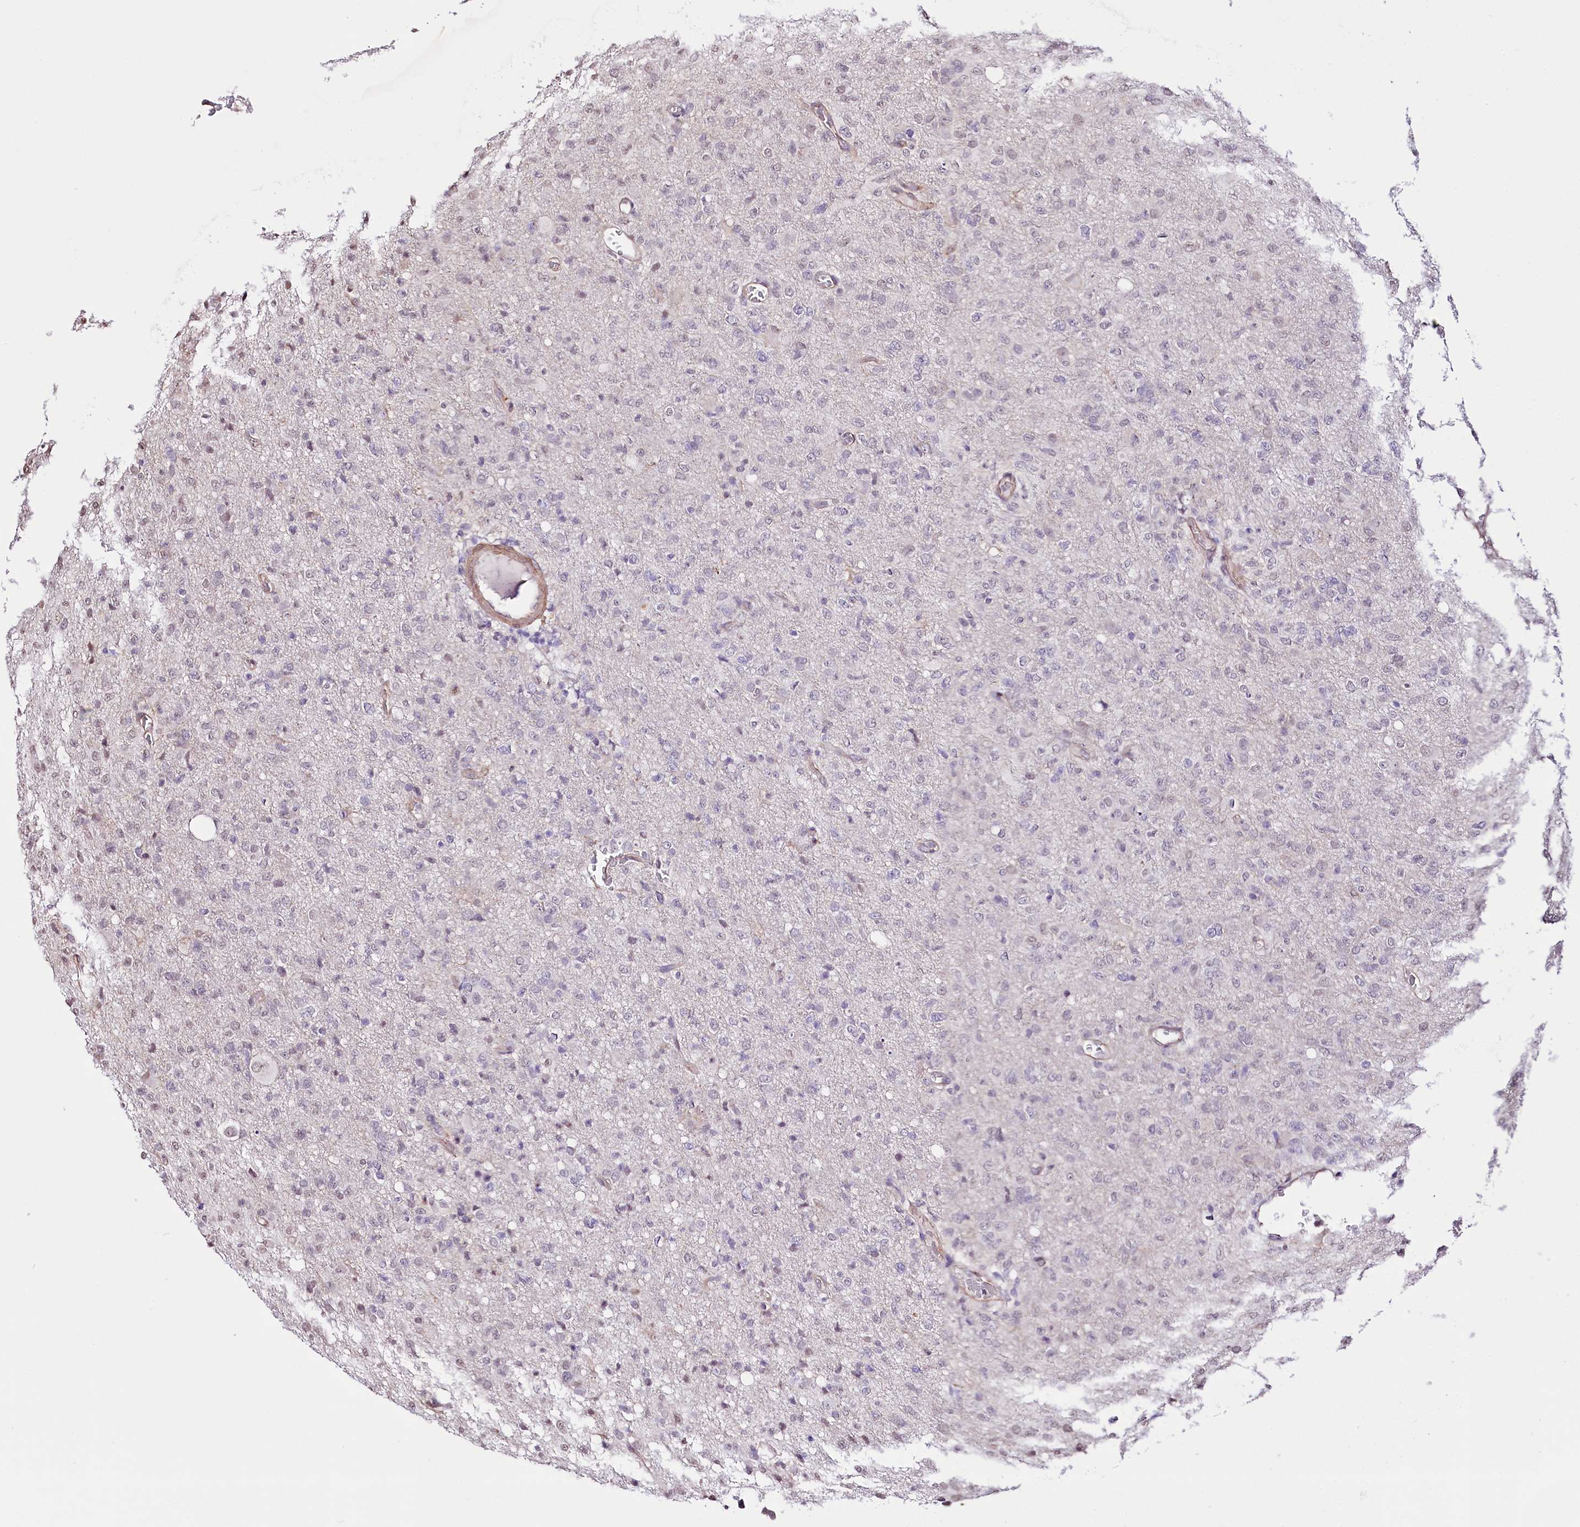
{"staining": {"intensity": "negative", "quantity": "none", "location": "none"}, "tissue": "glioma", "cell_type": "Tumor cells", "image_type": "cancer", "snomed": [{"axis": "morphology", "description": "Glioma, malignant, High grade"}, {"axis": "topography", "description": "Brain"}], "caption": "Immunohistochemistry (IHC) histopathology image of human malignant high-grade glioma stained for a protein (brown), which demonstrates no positivity in tumor cells.", "gene": "ST7", "patient": {"sex": "female", "age": 57}}